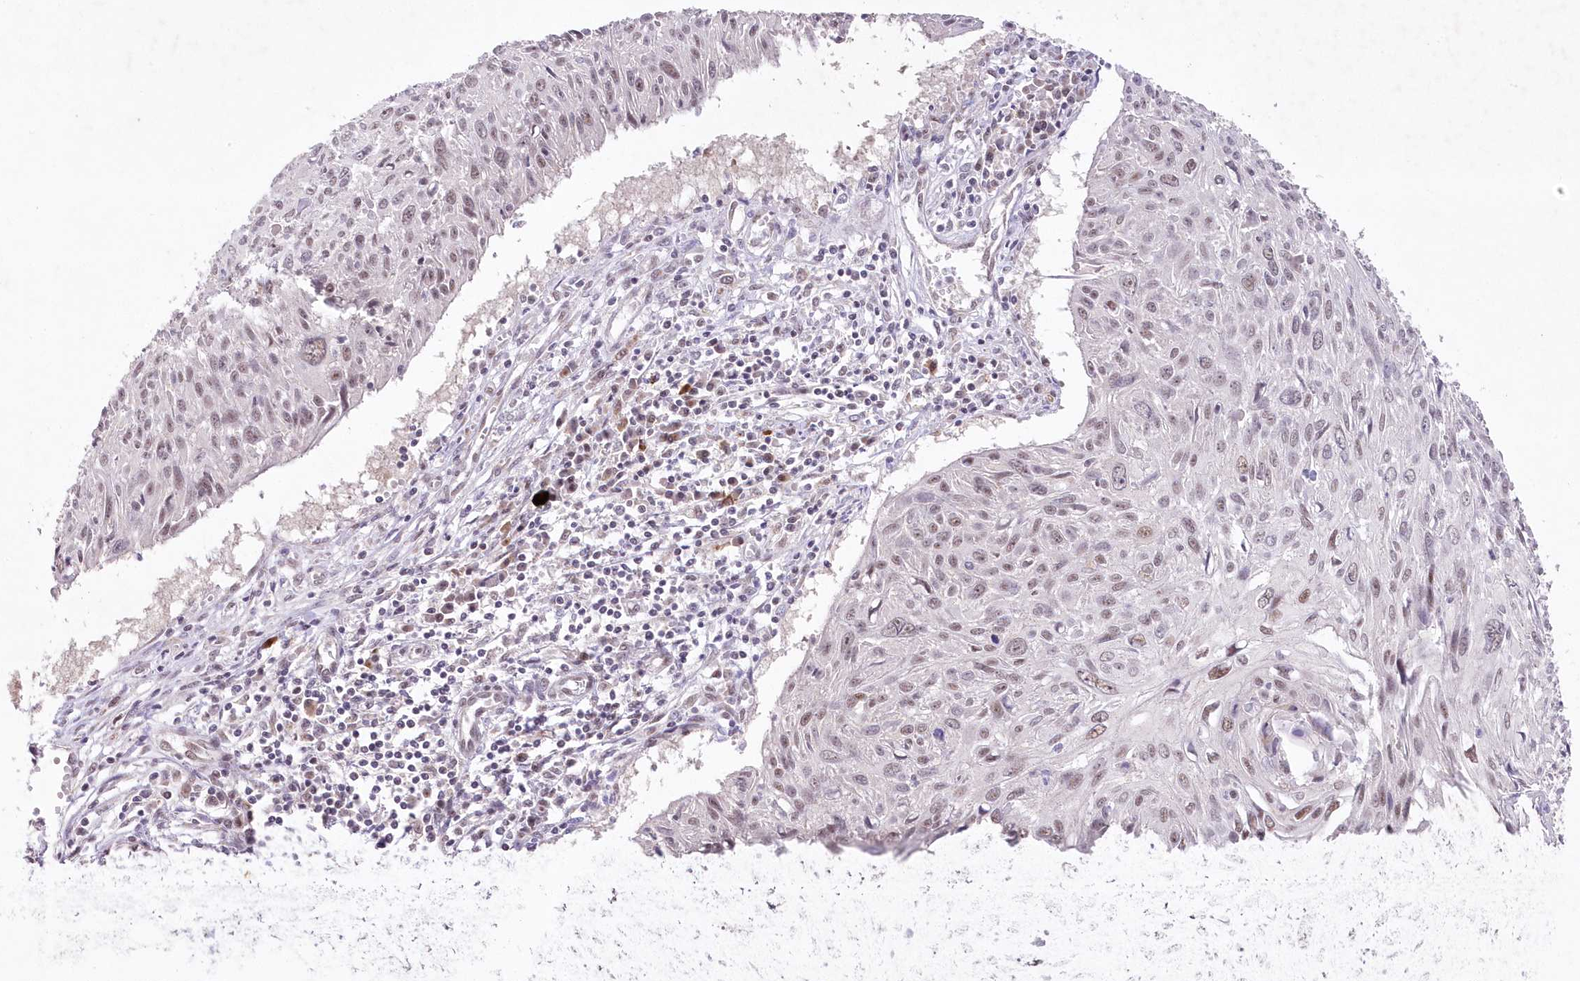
{"staining": {"intensity": "weak", "quantity": ">75%", "location": "nuclear"}, "tissue": "cervical cancer", "cell_type": "Tumor cells", "image_type": "cancer", "snomed": [{"axis": "morphology", "description": "Squamous cell carcinoma, NOS"}, {"axis": "topography", "description": "Cervix"}], "caption": "DAB immunohistochemical staining of human cervical squamous cell carcinoma shows weak nuclear protein positivity in approximately >75% of tumor cells. Ihc stains the protein of interest in brown and the nuclei are stained blue.", "gene": "RBM27", "patient": {"sex": "female", "age": 51}}